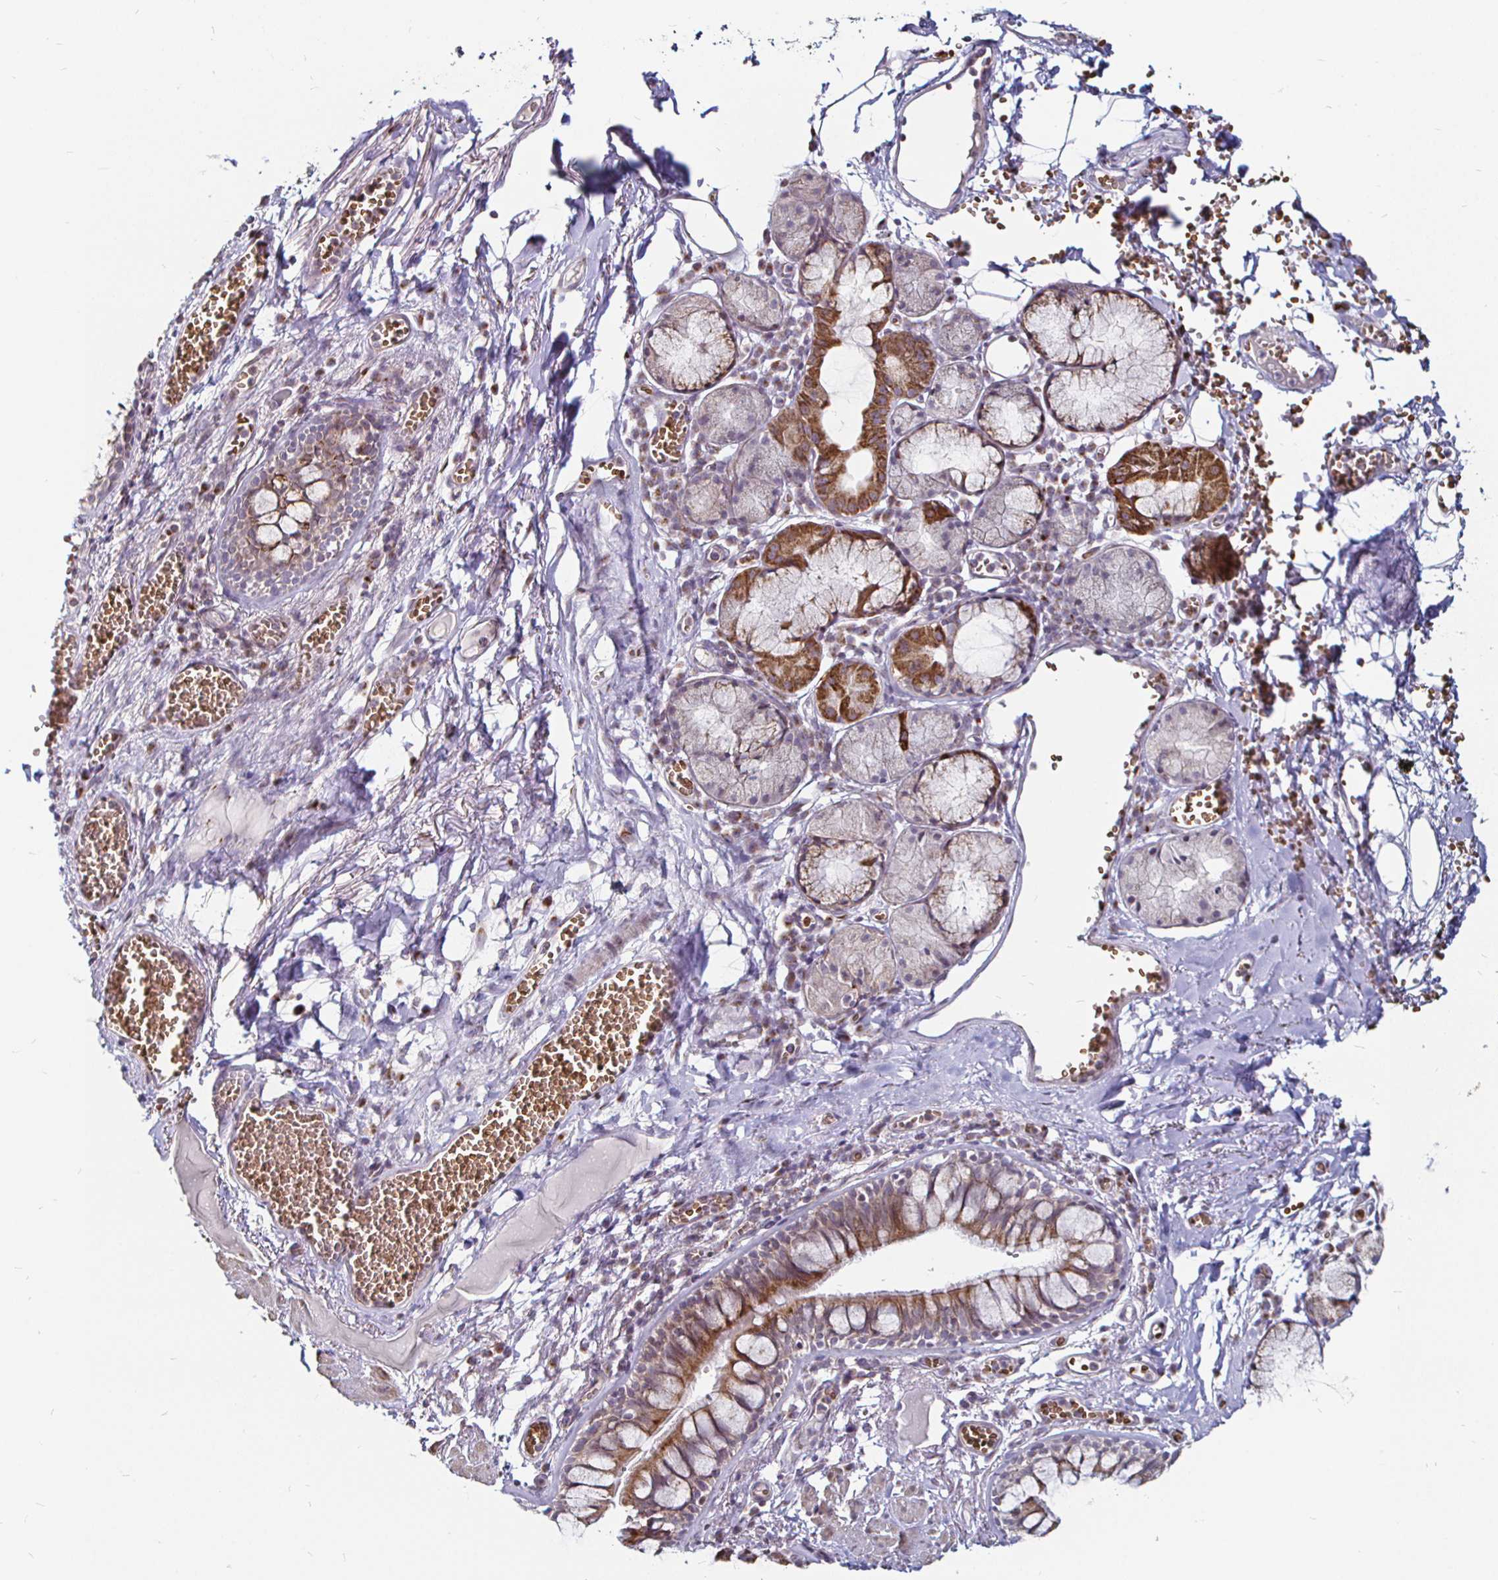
{"staining": {"intensity": "moderate", "quantity": ">75%", "location": "cytoplasmic/membranous"}, "tissue": "bronchus", "cell_type": "Respiratory epithelial cells", "image_type": "normal", "snomed": [{"axis": "morphology", "description": "Normal tissue, NOS"}, {"axis": "topography", "description": "Cartilage tissue"}, {"axis": "topography", "description": "Bronchus"}], "caption": "Respiratory epithelial cells show medium levels of moderate cytoplasmic/membranous expression in about >75% of cells in normal human bronchus.", "gene": "ATG3", "patient": {"sex": "male", "age": 78}}